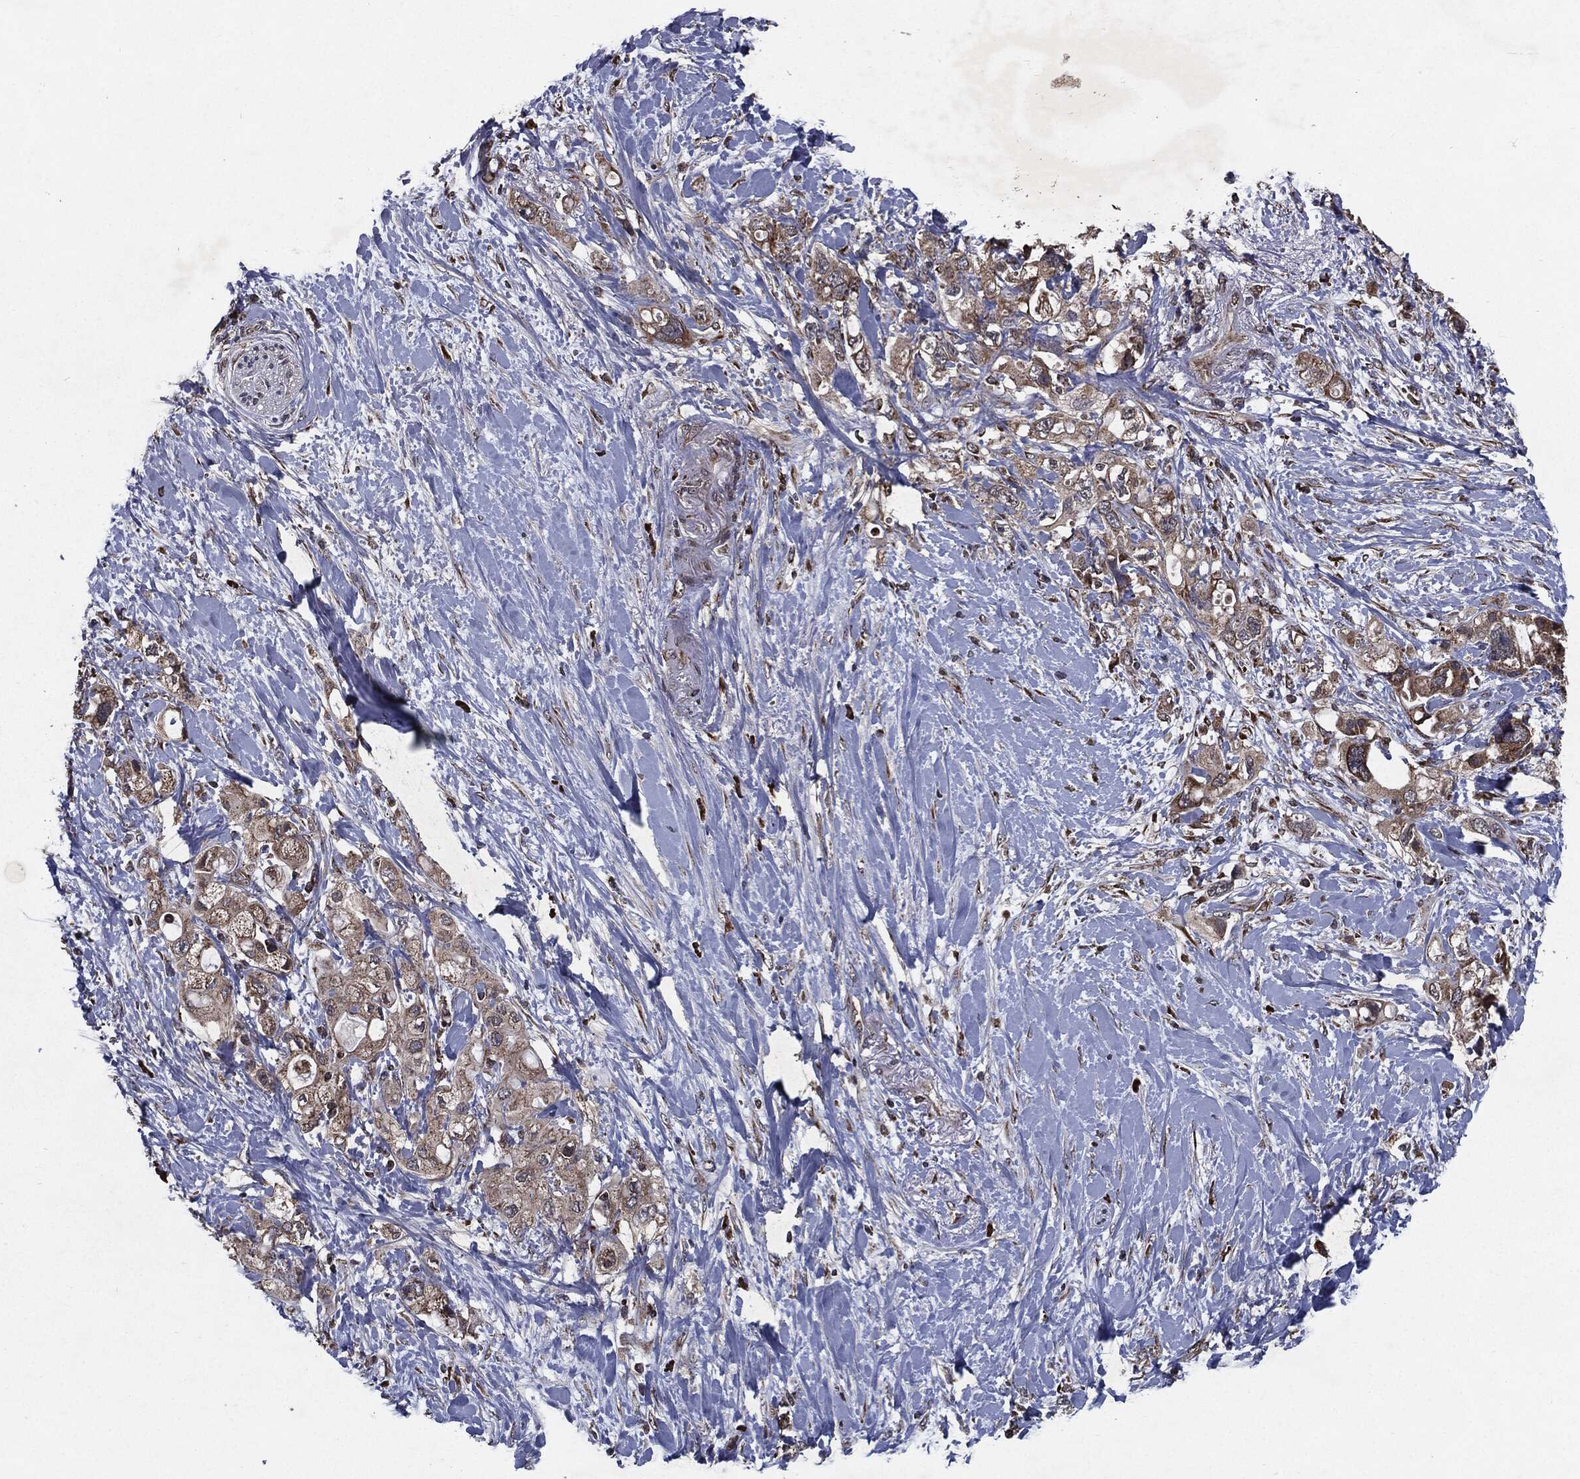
{"staining": {"intensity": "moderate", "quantity": "25%-75%", "location": "cytoplasmic/membranous"}, "tissue": "pancreatic cancer", "cell_type": "Tumor cells", "image_type": "cancer", "snomed": [{"axis": "morphology", "description": "Adenocarcinoma, NOS"}, {"axis": "topography", "description": "Pancreas"}], "caption": "Immunohistochemistry image of human adenocarcinoma (pancreatic) stained for a protein (brown), which shows medium levels of moderate cytoplasmic/membranous expression in approximately 25%-75% of tumor cells.", "gene": "HDAC5", "patient": {"sex": "female", "age": 56}}